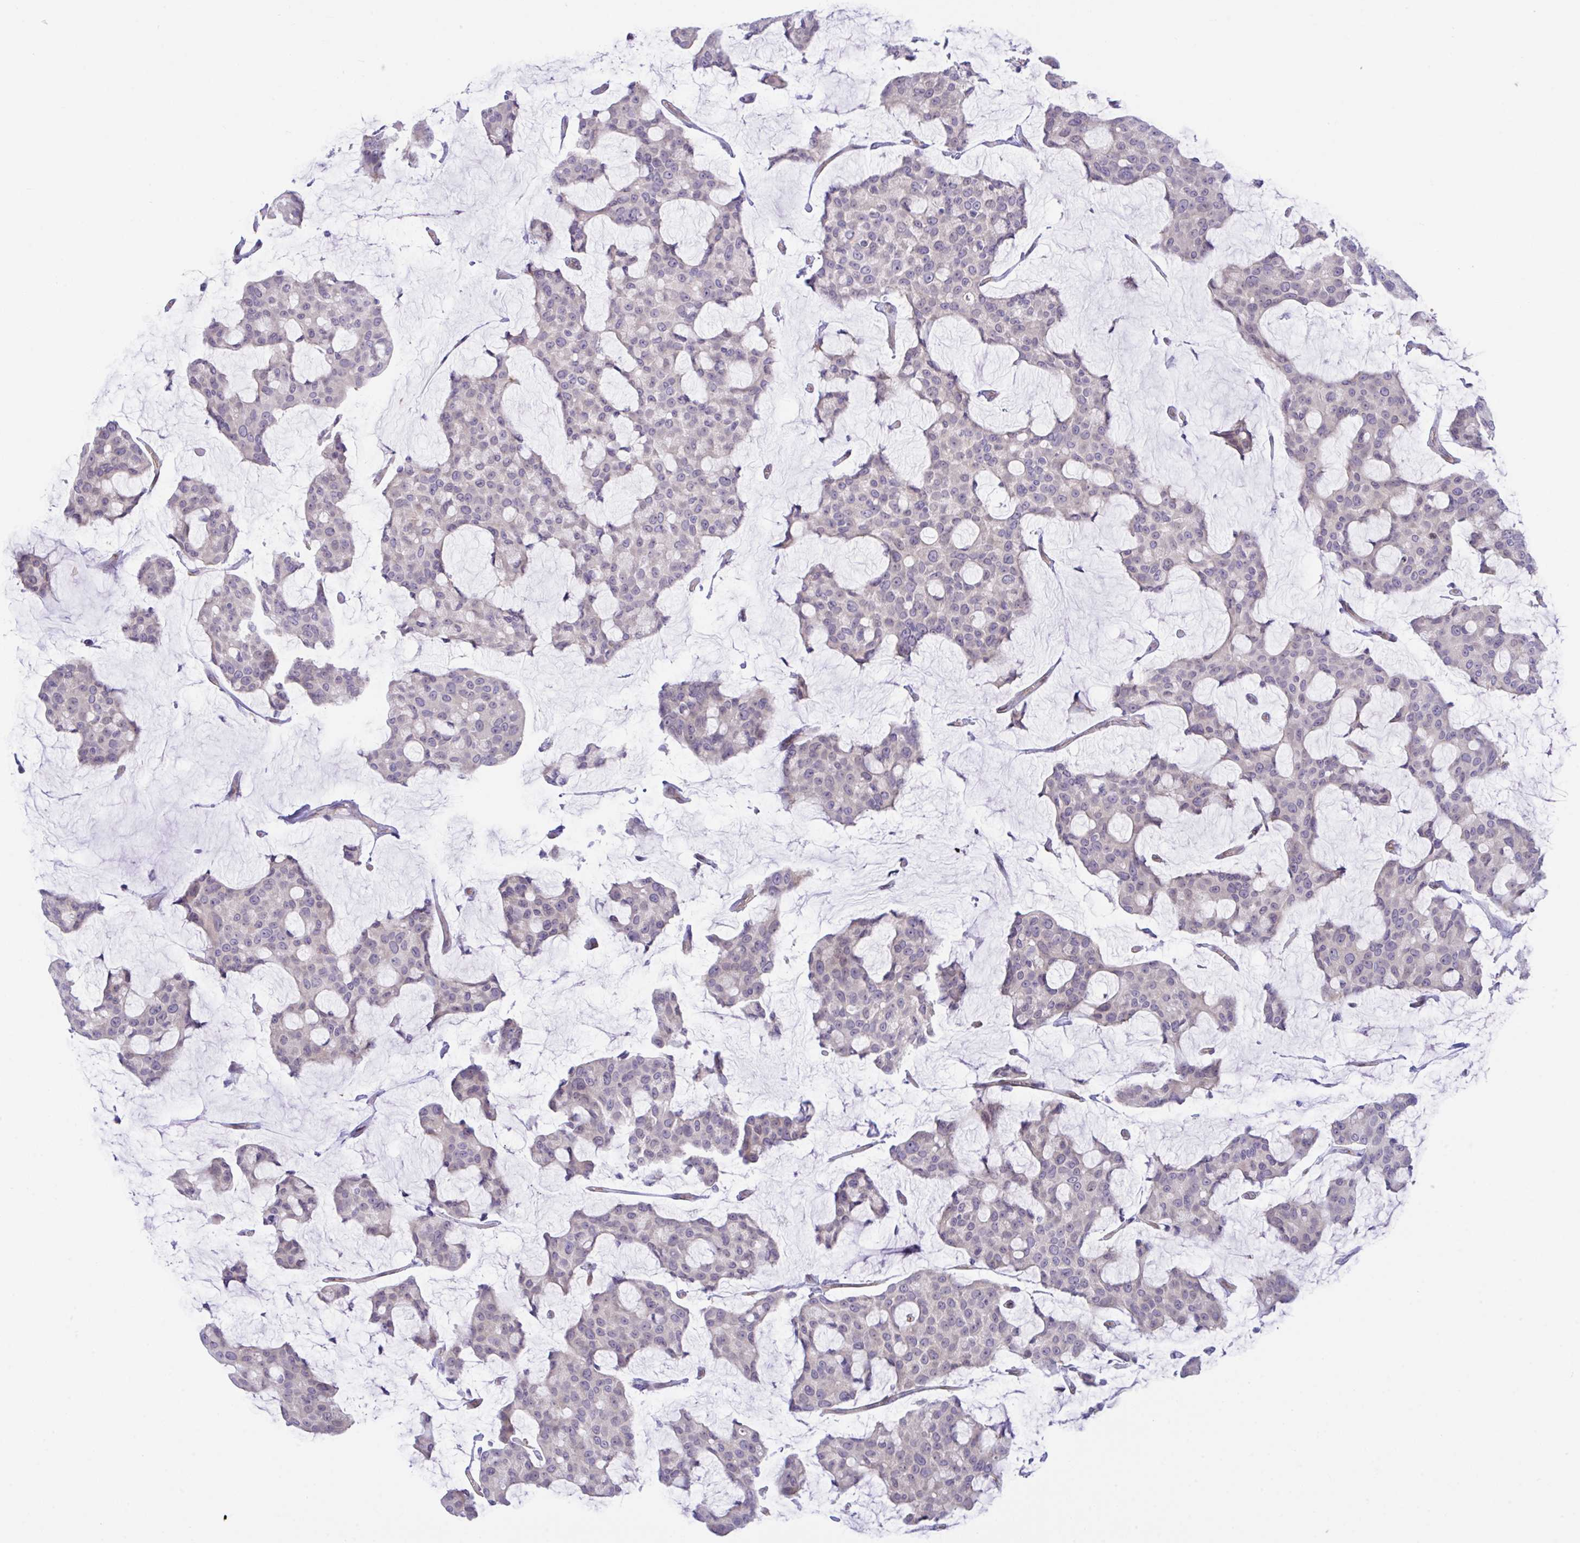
{"staining": {"intensity": "negative", "quantity": "none", "location": "none"}, "tissue": "breast cancer", "cell_type": "Tumor cells", "image_type": "cancer", "snomed": [{"axis": "morphology", "description": "Duct carcinoma"}, {"axis": "topography", "description": "Breast"}], "caption": "Protein analysis of breast invasive ductal carcinoma demonstrates no significant expression in tumor cells. (DAB (3,3'-diaminobenzidine) immunohistochemistry (IHC) with hematoxylin counter stain).", "gene": "RHOXF1", "patient": {"sex": "female", "age": 91}}